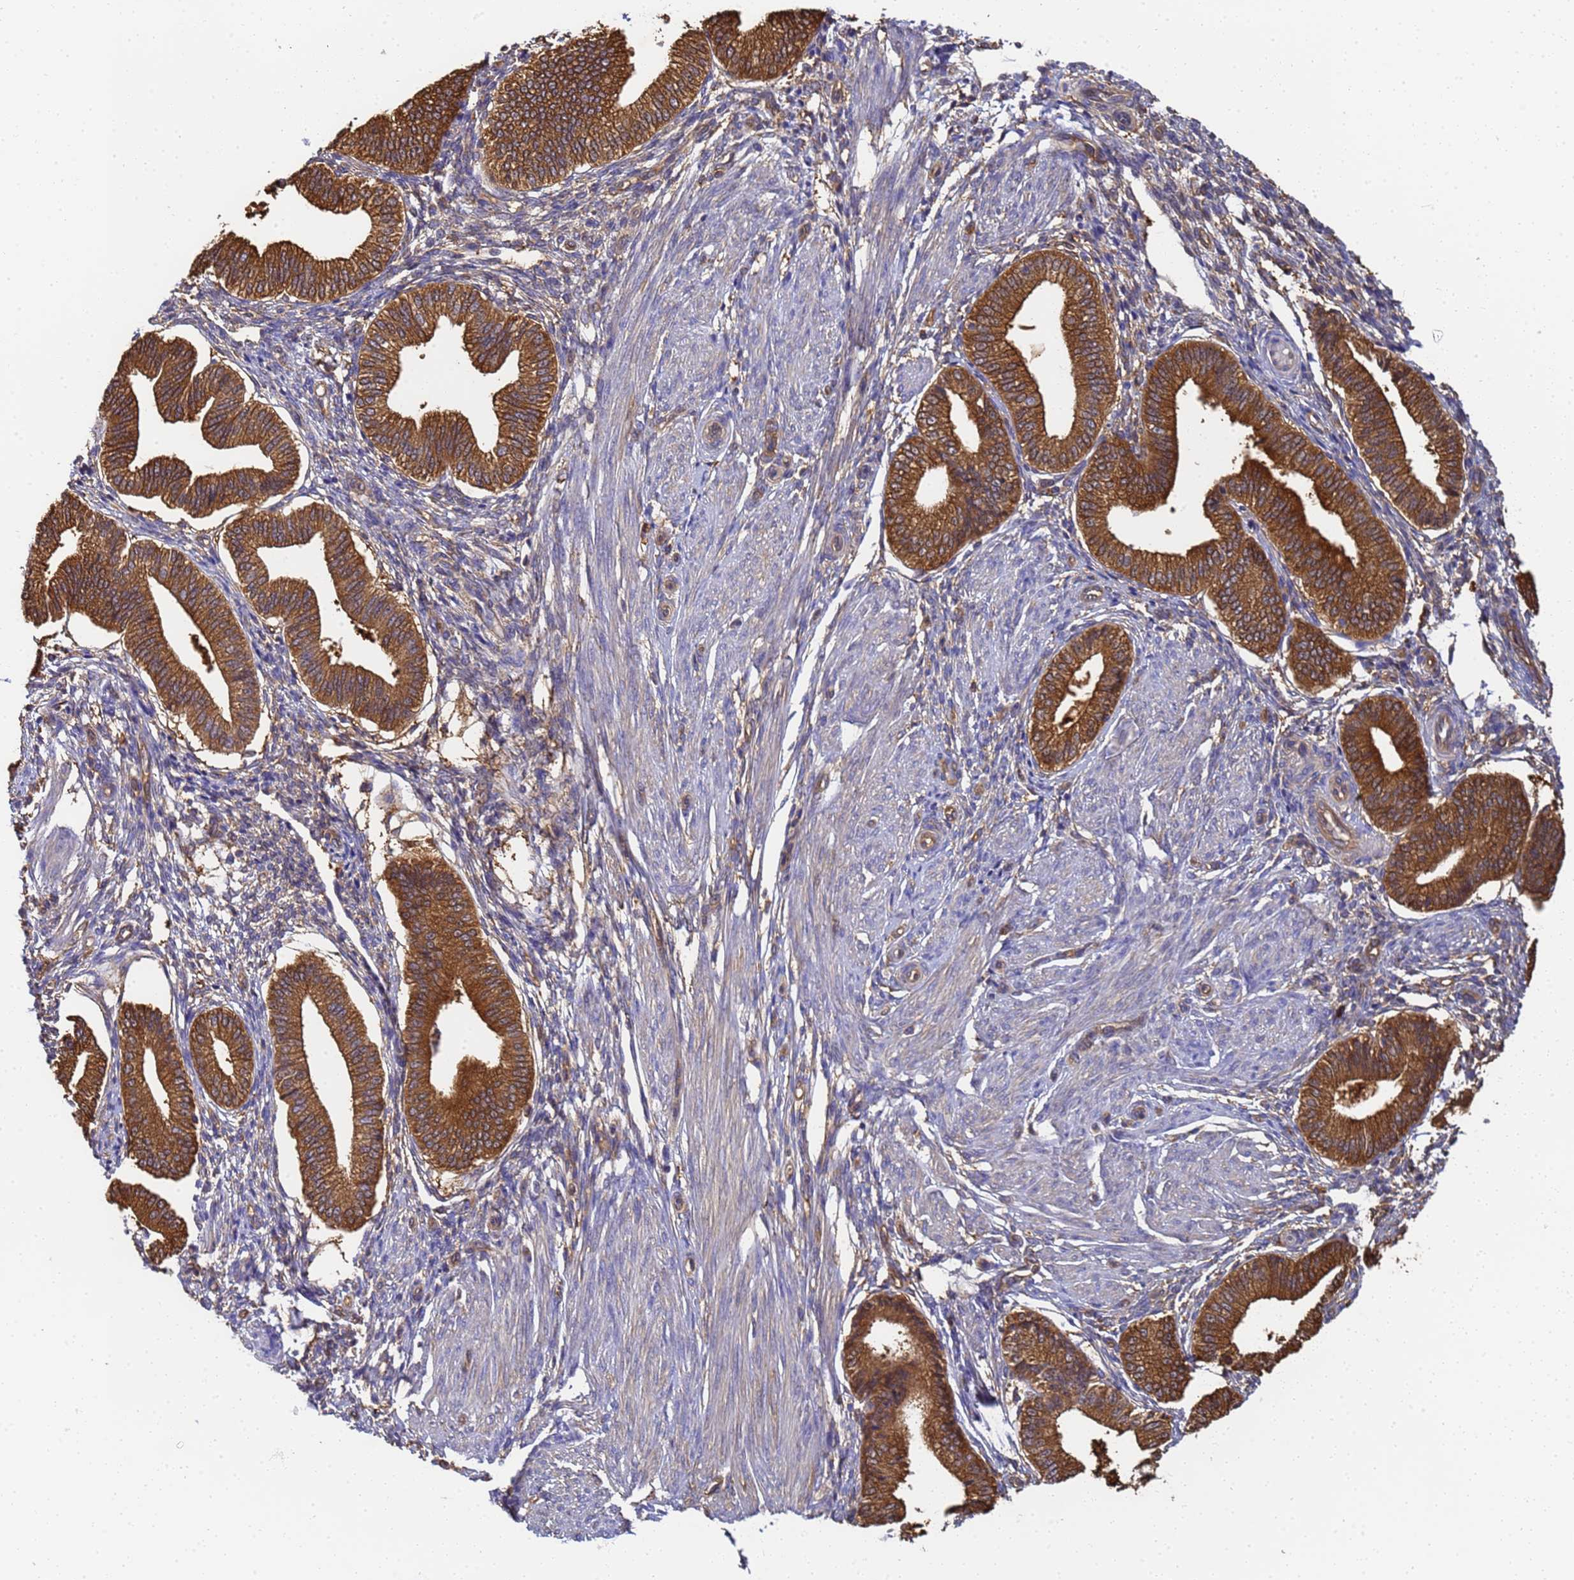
{"staining": {"intensity": "negative", "quantity": "none", "location": "none"}, "tissue": "endometrium", "cell_type": "Cells in endometrial stroma", "image_type": "normal", "snomed": [{"axis": "morphology", "description": "Normal tissue, NOS"}, {"axis": "topography", "description": "Endometrium"}], "caption": "IHC micrograph of unremarkable human endometrium stained for a protein (brown), which demonstrates no positivity in cells in endometrial stroma. The staining was performed using DAB to visualize the protein expression in brown, while the nuclei were stained in blue with hematoxylin (Magnification: 20x).", "gene": "NME1", "patient": {"sex": "female", "age": 39}}